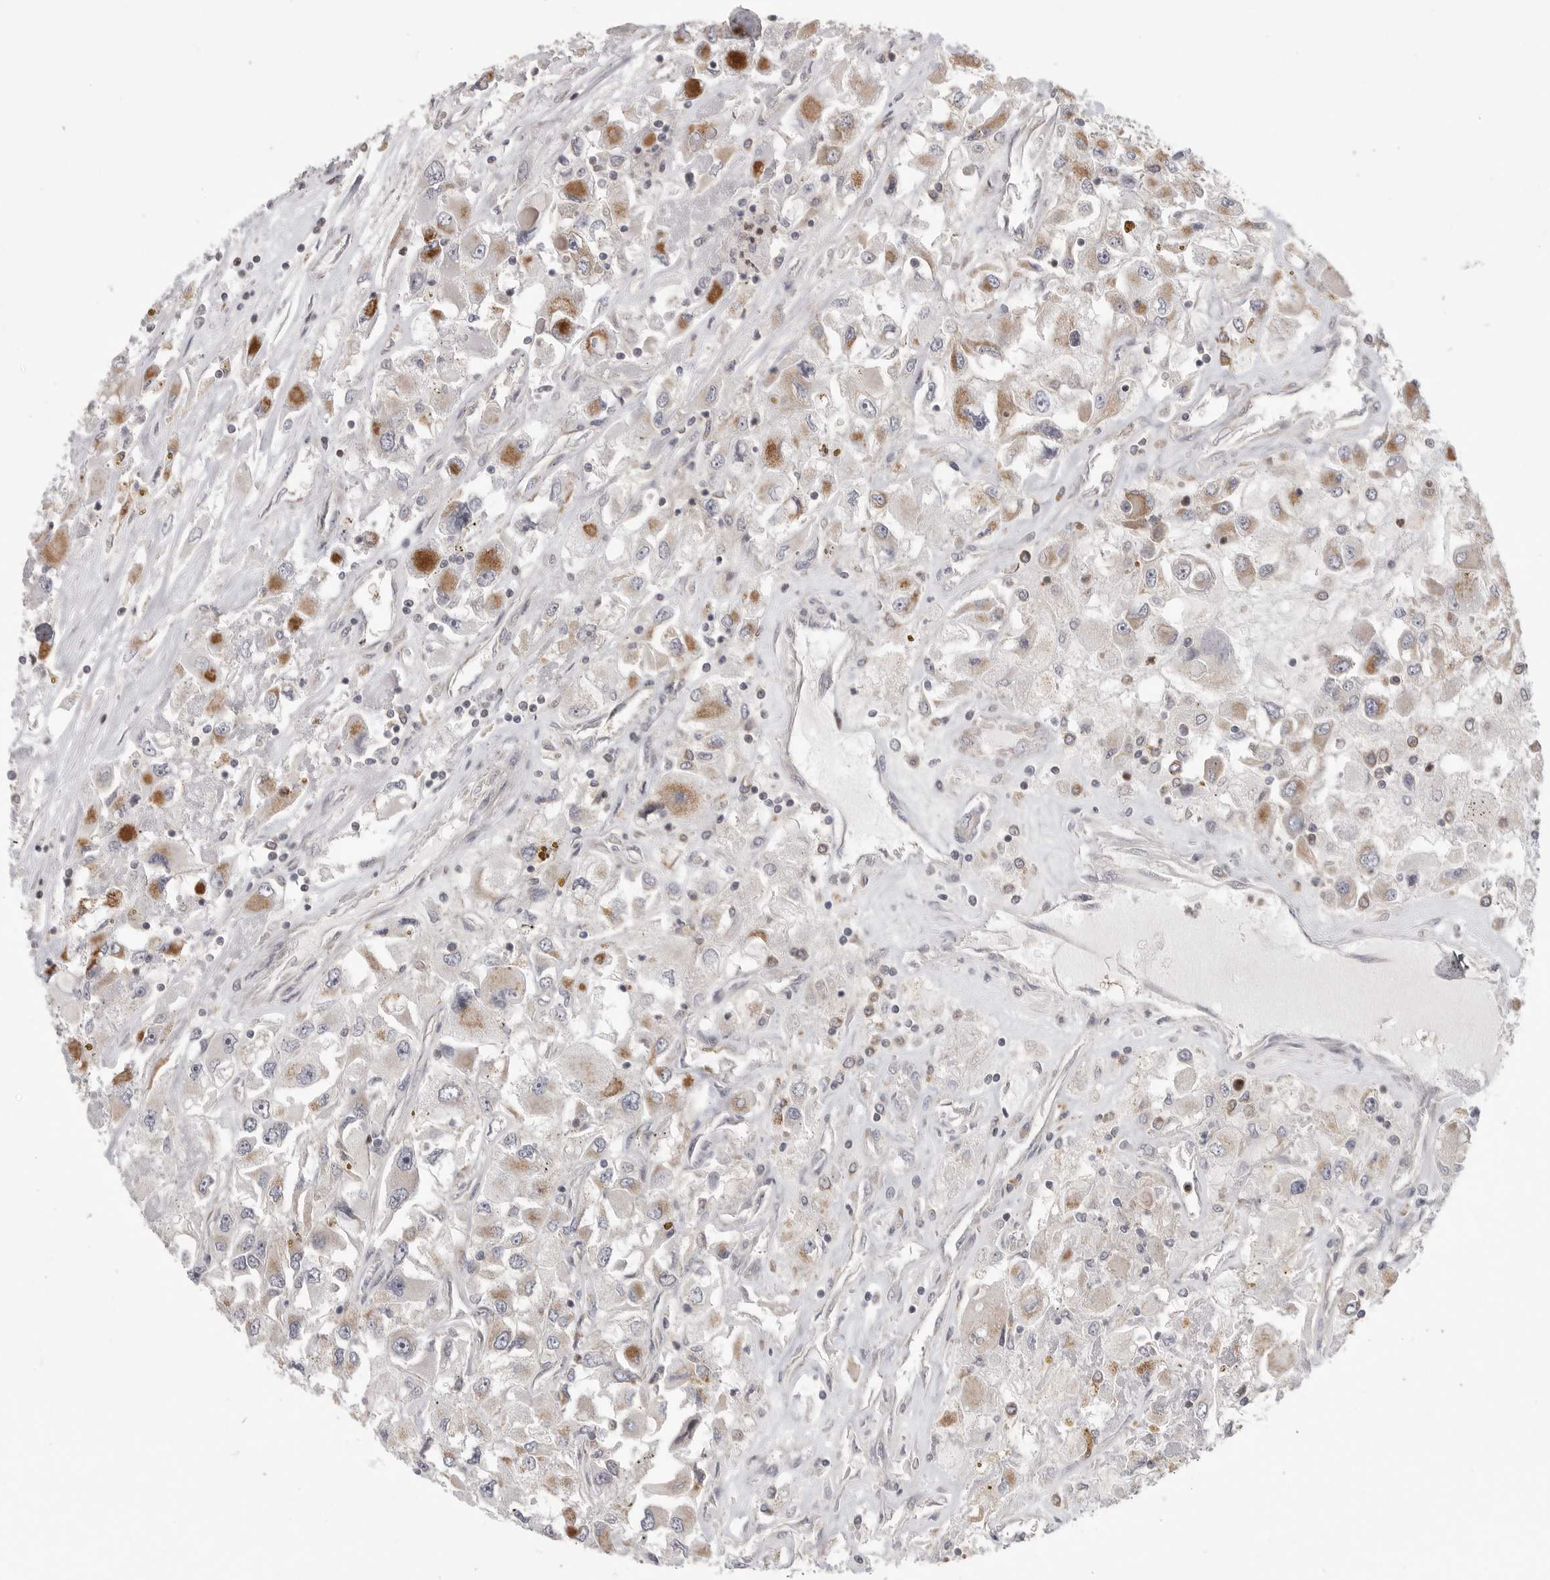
{"staining": {"intensity": "moderate", "quantity": ">75%", "location": "cytoplasmic/membranous"}, "tissue": "renal cancer", "cell_type": "Tumor cells", "image_type": "cancer", "snomed": [{"axis": "morphology", "description": "Adenocarcinoma, NOS"}, {"axis": "topography", "description": "Kidney"}], "caption": "Tumor cells exhibit medium levels of moderate cytoplasmic/membranous staining in approximately >75% of cells in renal adenocarcinoma.", "gene": "OXR1", "patient": {"sex": "female", "age": 52}}